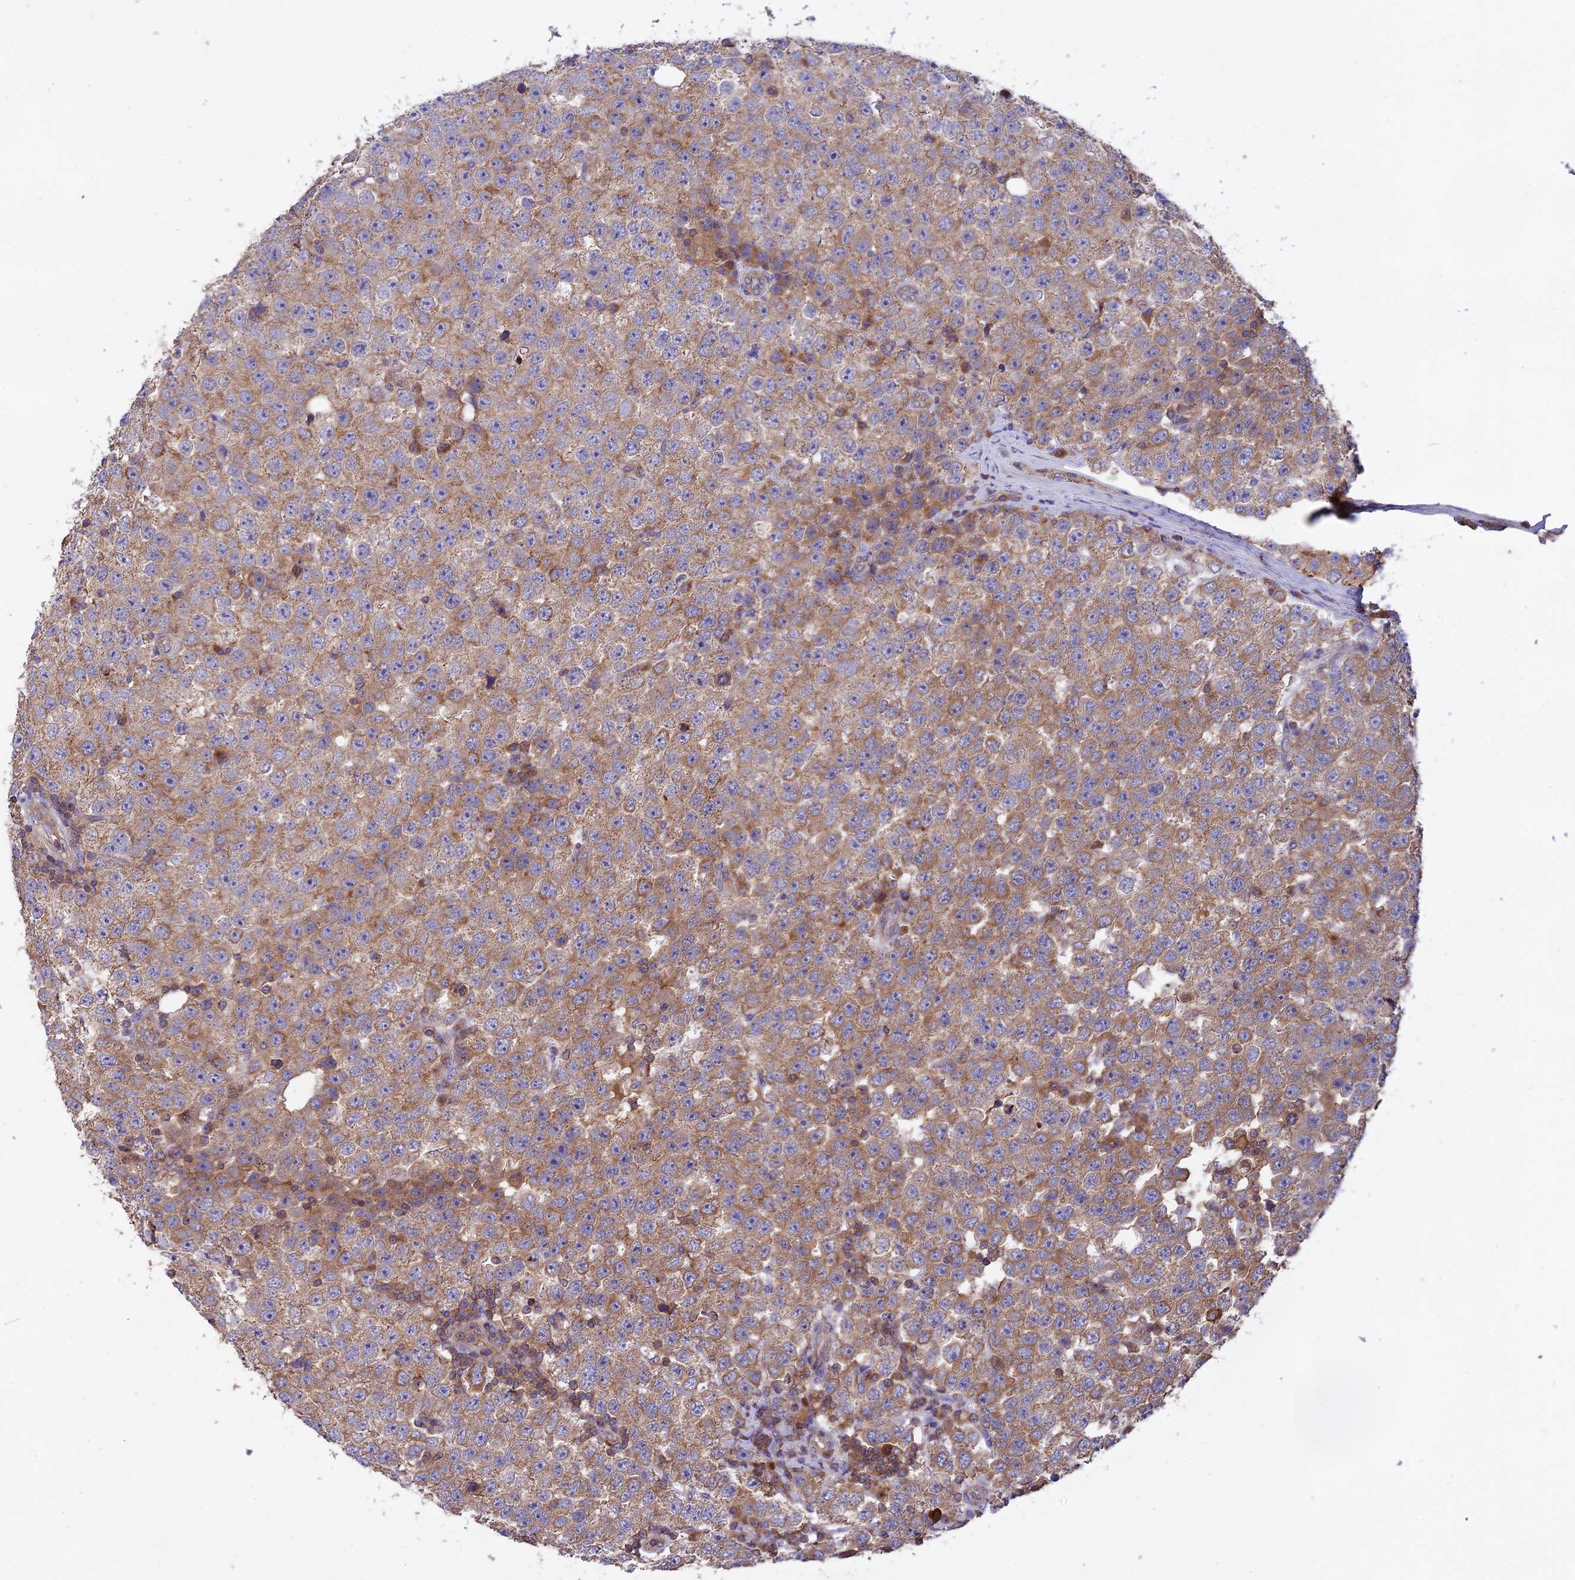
{"staining": {"intensity": "moderate", "quantity": ">75%", "location": "cytoplasmic/membranous"}, "tissue": "testis cancer", "cell_type": "Tumor cells", "image_type": "cancer", "snomed": [{"axis": "morphology", "description": "Seminoma, NOS"}, {"axis": "topography", "description": "Testis"}], "caption": "High-power microscopy captured an IHC micrograph of seminoma (testis), revealing moderate cytoplasmic/membranous positivity in approximately >75% of tumor cells.", "gene": "NUDT8", "patient": {"sex": "male", "age": 28}}